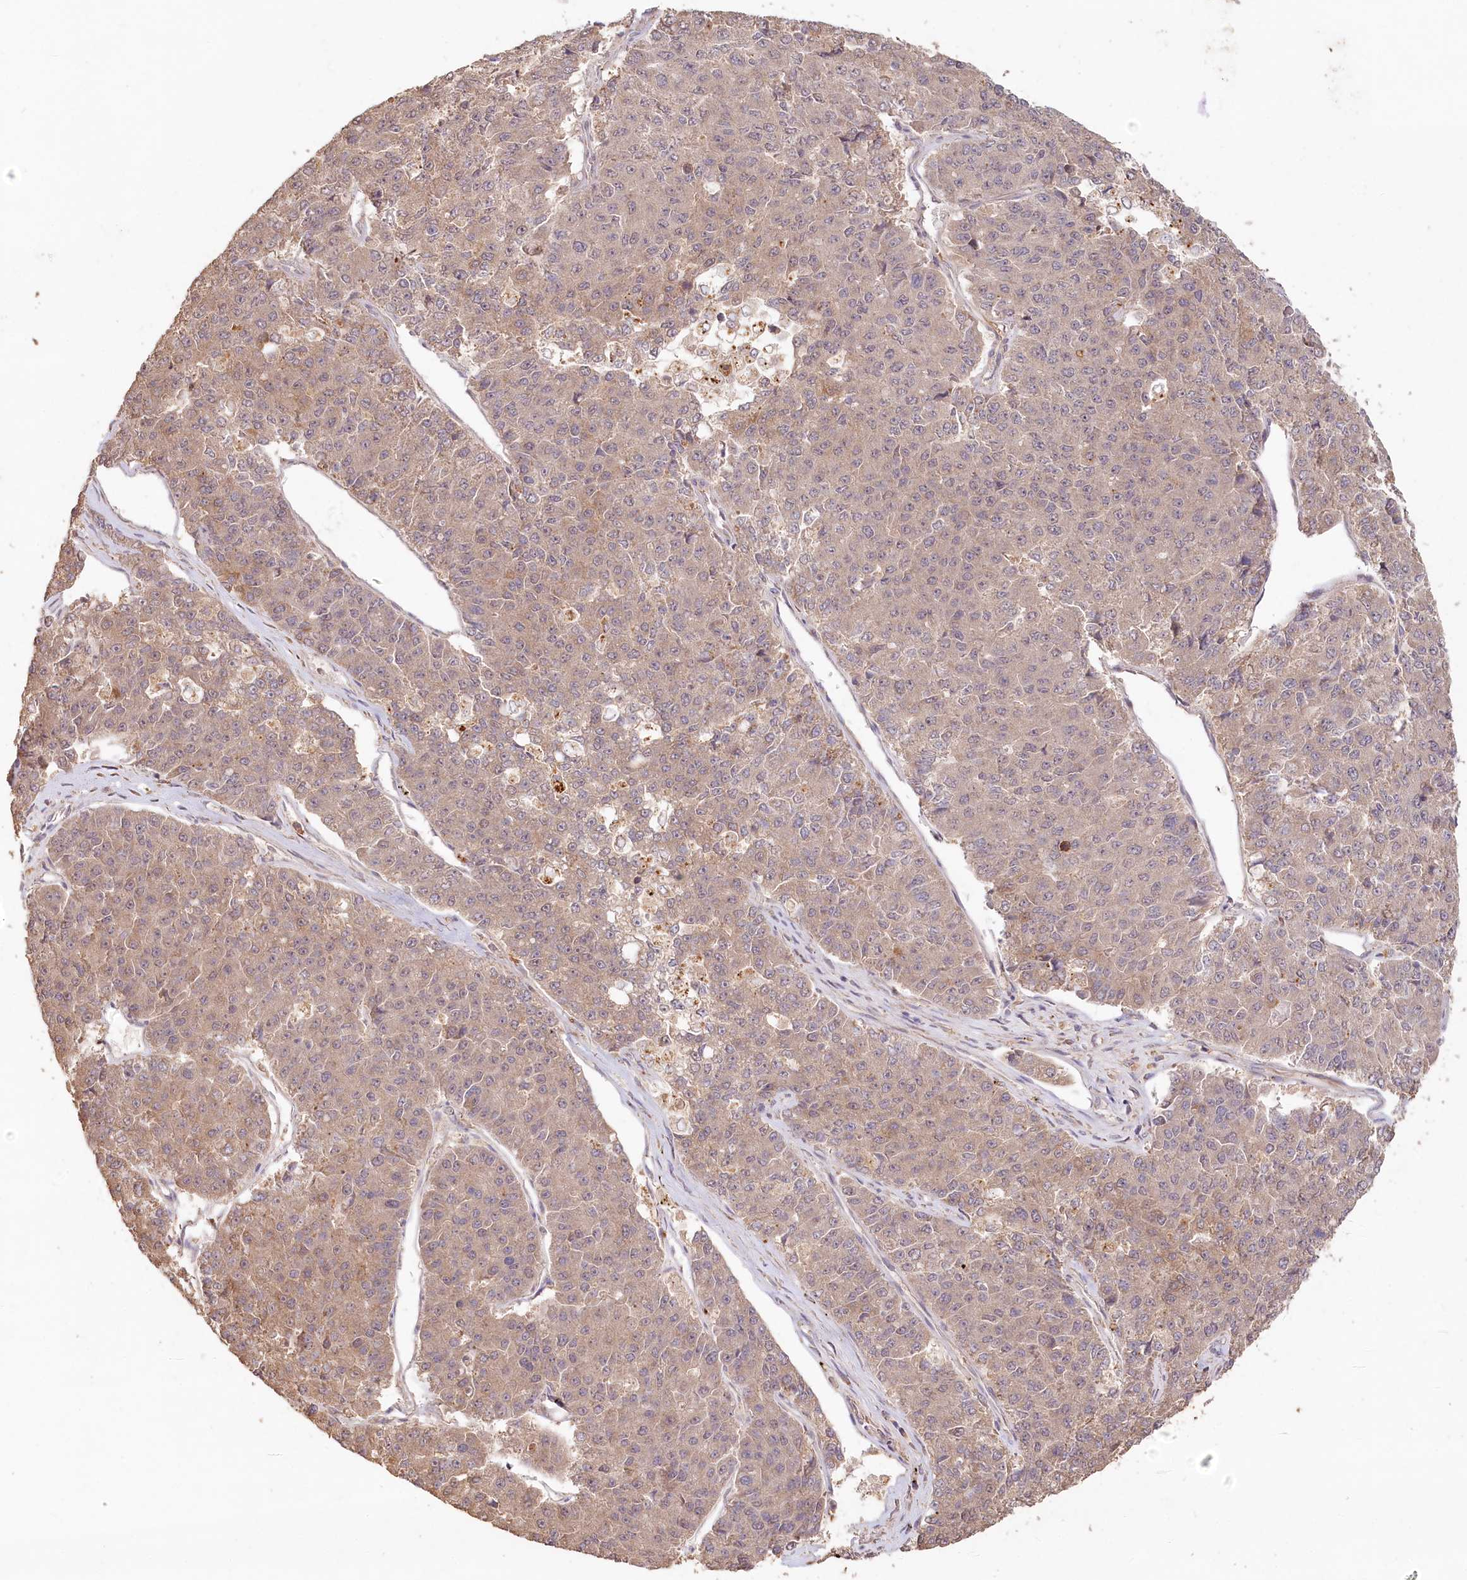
{"staining": {"intensity": "weak", "quantity": "25%-75%", "location": "cytoplasmic/membranous"}, "tissue": "pancreatic cancer", "cell_type": "Tumor cells", "image_type": "cancer", "snomed": [{"axis": "morphology", "description": "Adenocarcinoma, NOS"}, {"axis": "topography", "description": "Pancreas"}], "caption": "Pancreatic cancer tissue shows weak cytoplasmic/membranous staining in approximately 25%-75% of tumor cells, visualized by immunohistochemistry.", "gene": "IRAK1BP1", "patient": {"sex": "male", "age": 50}}